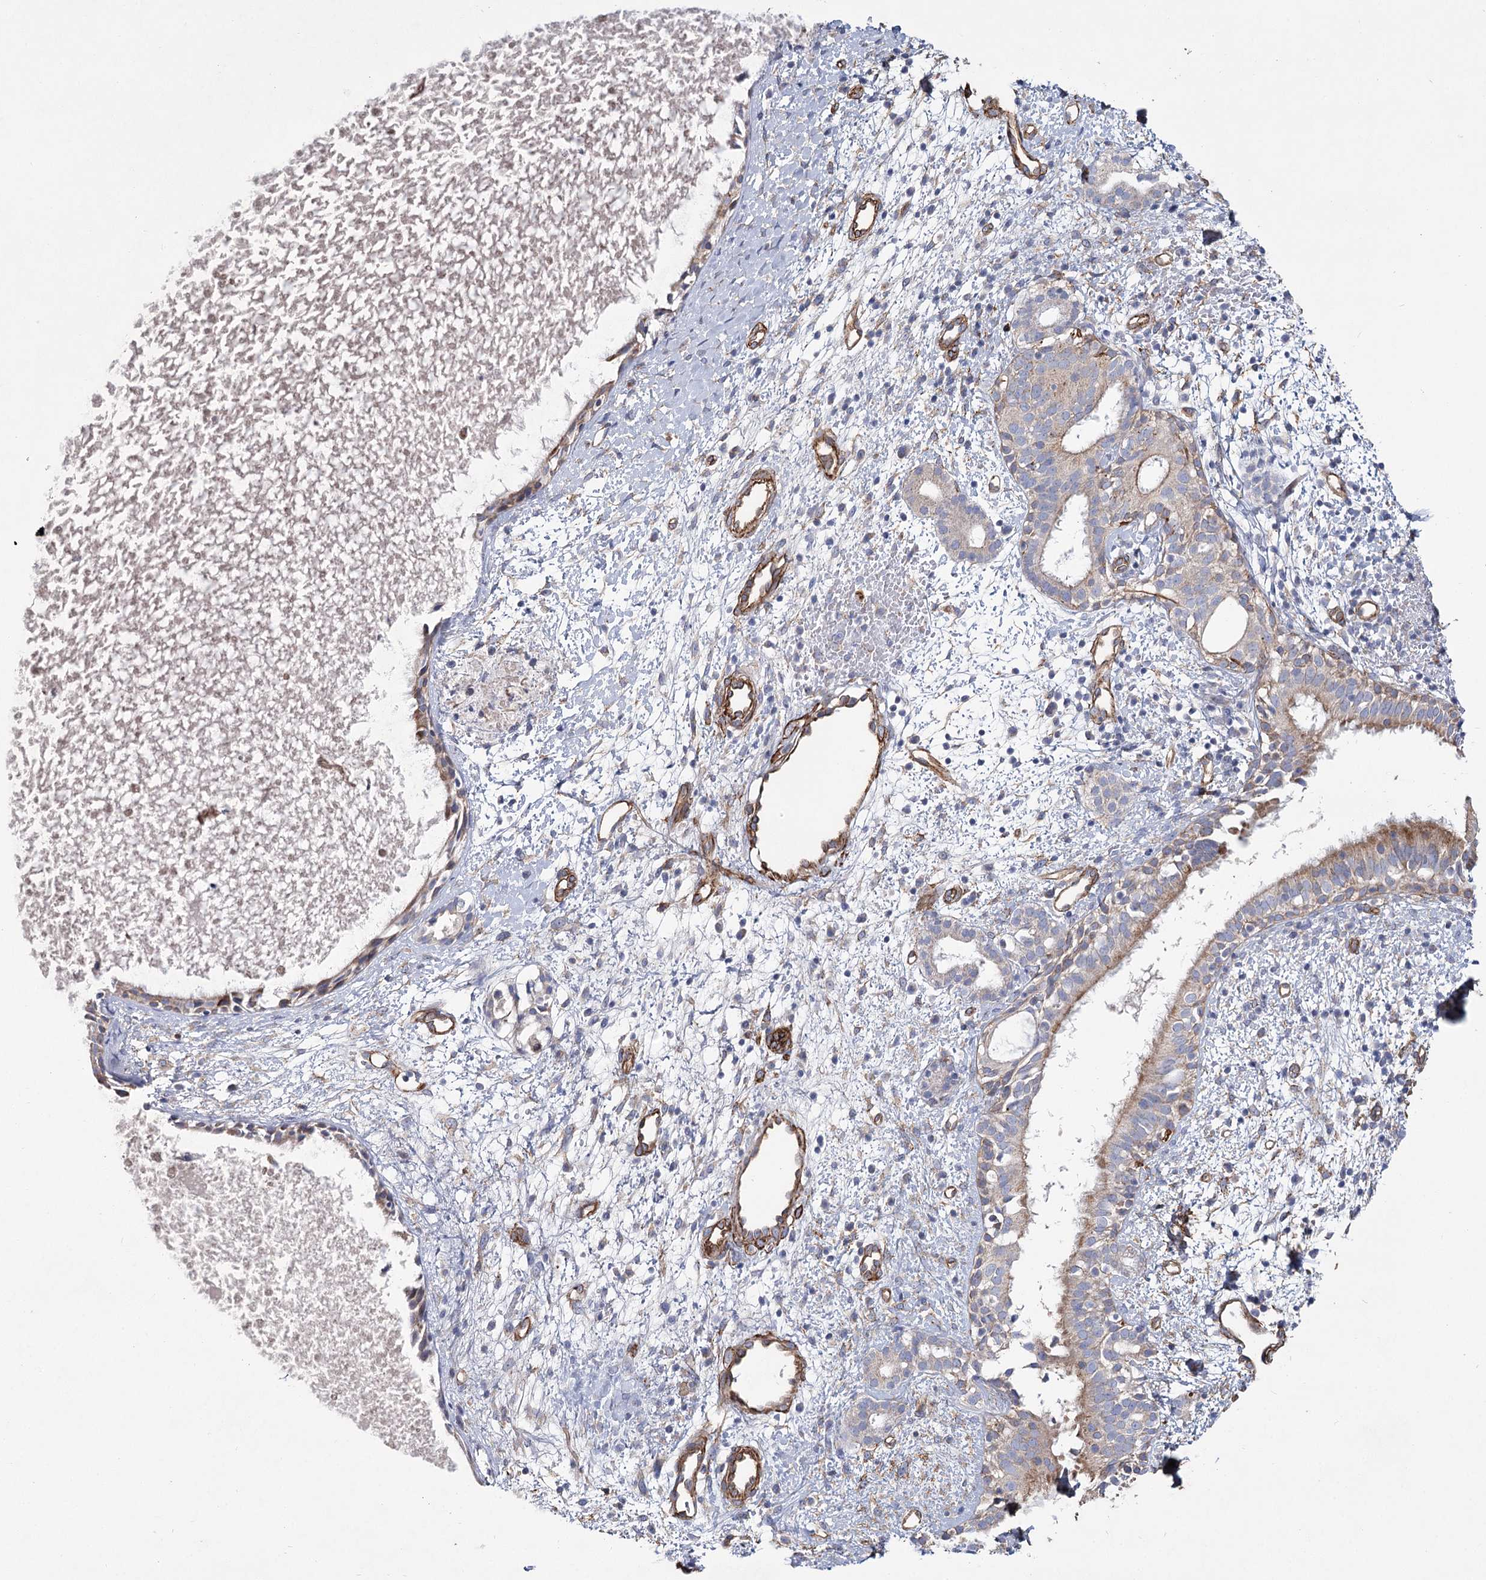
{"staining": {"intensity": "weak", "quantity": "25%-75%", "location": "cytoplasmic/membranous"}, "tissue": "nasopharynx", "cell_type": "Respiratory epithelial cells", "image_type": "normal", "snomed": [{"axis": "morphology", "description": "Normal tissue, NOS"}, {"axis": "topography", "description": "Nasopharynx"}], "caption": "The immunohistochemical stain shows weak cytoplasmic/membranous expression in respiratory epithelial cells of benign nasopharynx. (brown staining indicates protein expression, while blue staining denotes nuclei).", "gene": "TMEM164", "patient": {"sex": "male", "age": 22}}